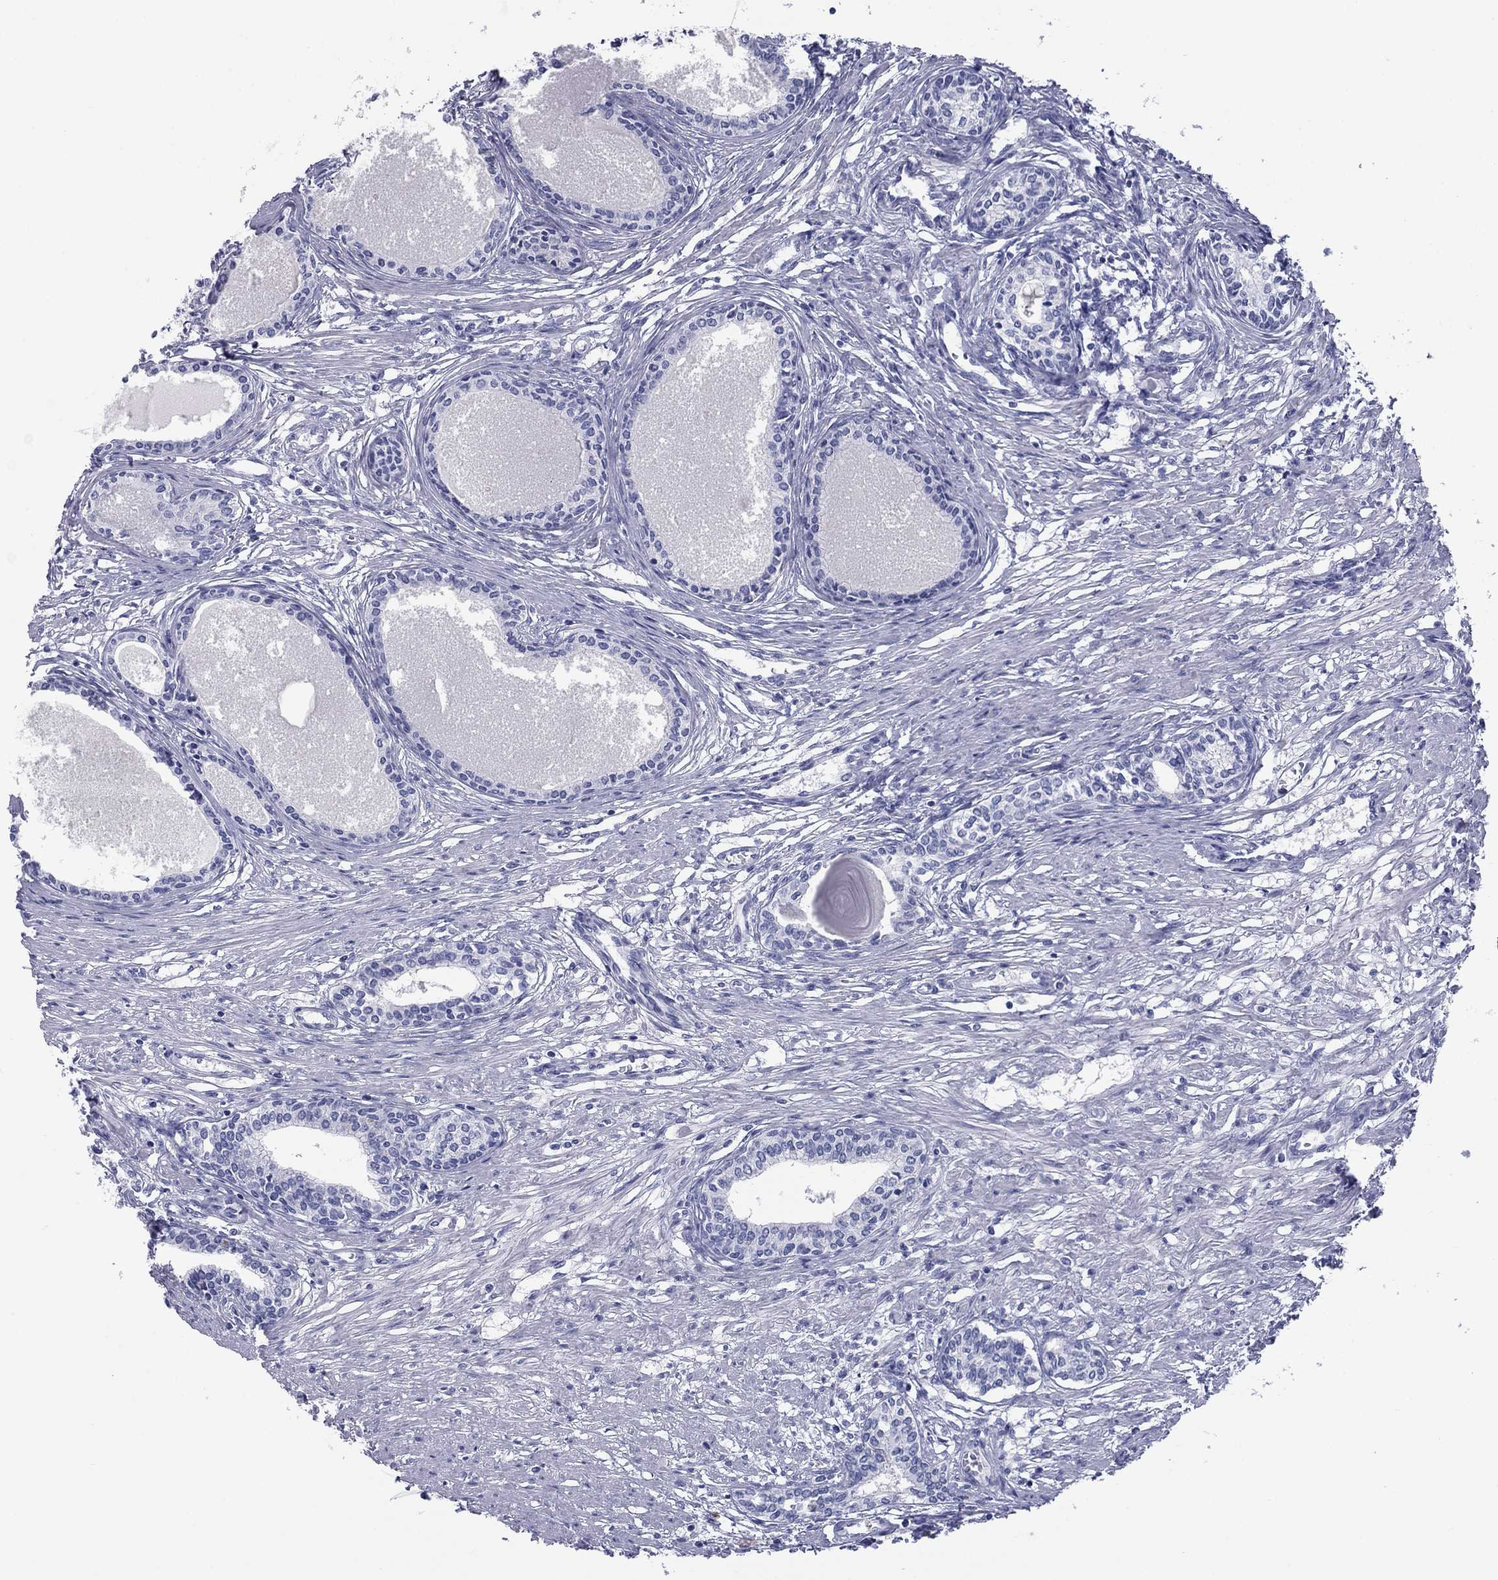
{"staining": {"intensity": "negative", "quantity": "none", "location": "none"}, "tissue": "prostate", "cell_type": "Glandular cells", "image_type": "normal", "snomed": [{"axis": "morphology", "description": "Normal tissue, NOS"}, {"axis": "topography", "description": "Prostate"}], "caption": "Benign prostate was stained to show a protein in brown. There is no significant expression in glandular cells.", "gene": "KCNH1", "patient": {"sex": "male", "age": 60}}